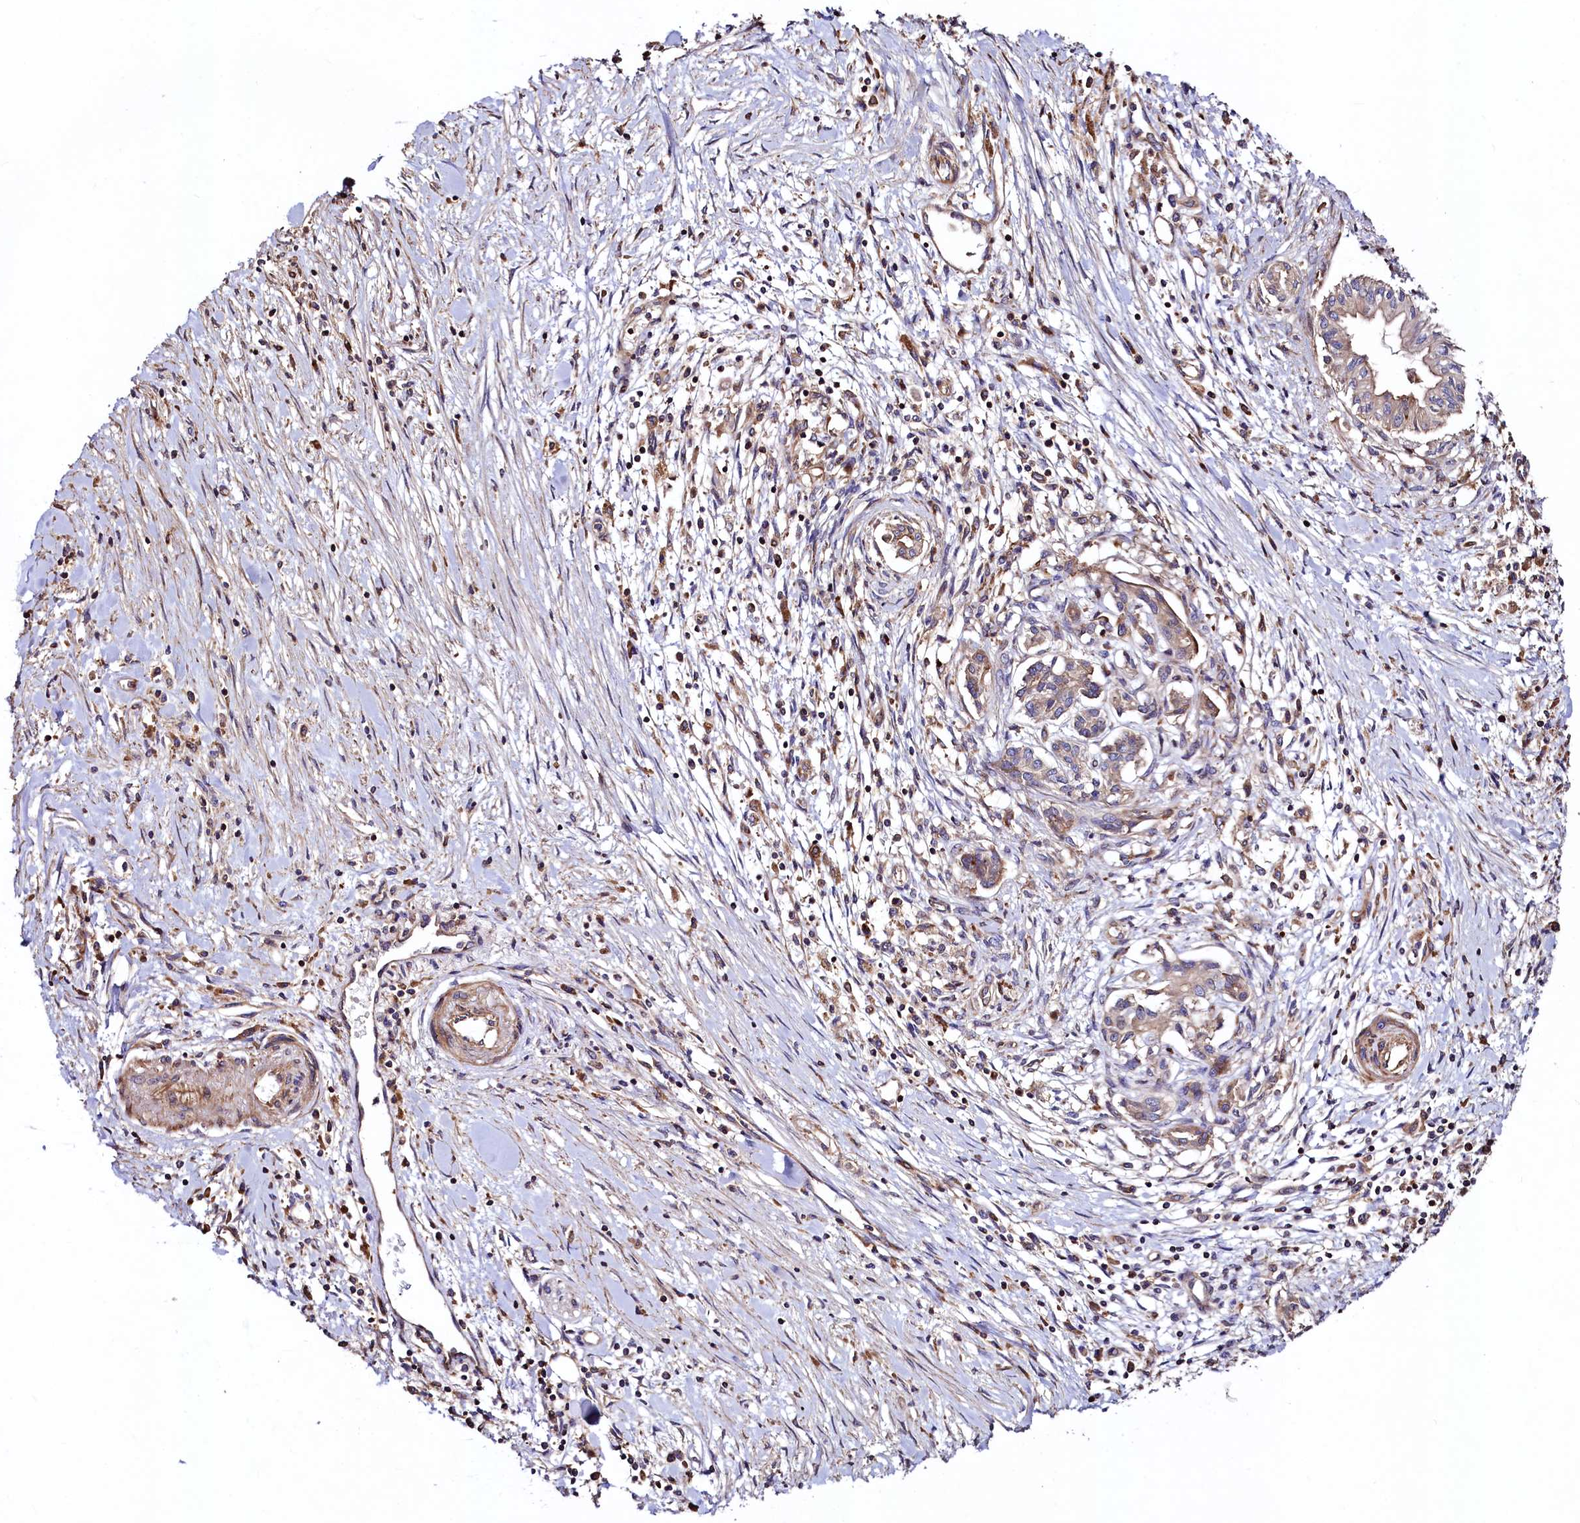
{"staining": {"intensity": "moderate", "quantity": ">75%", "location": "cytoplasmic/membranous"}, "tissue": "pancreatic cancer", "cell_type": "Tumor cells", "image_type": "cancer", "snomed": [{"axis": "morphology", "description": "Adenocarcinoma, NOS"}, {"axis": "topography", "description": "Pancreas"}], "caption": "Protein expression analysis of human pancreatic cancer (adenocarcinoma) reveals moderate cytoplasmic/membranous expression in about >75% of tumor cells.", "gene": "KLHDC4", "patient": {"sex": "female", "age": 50}}